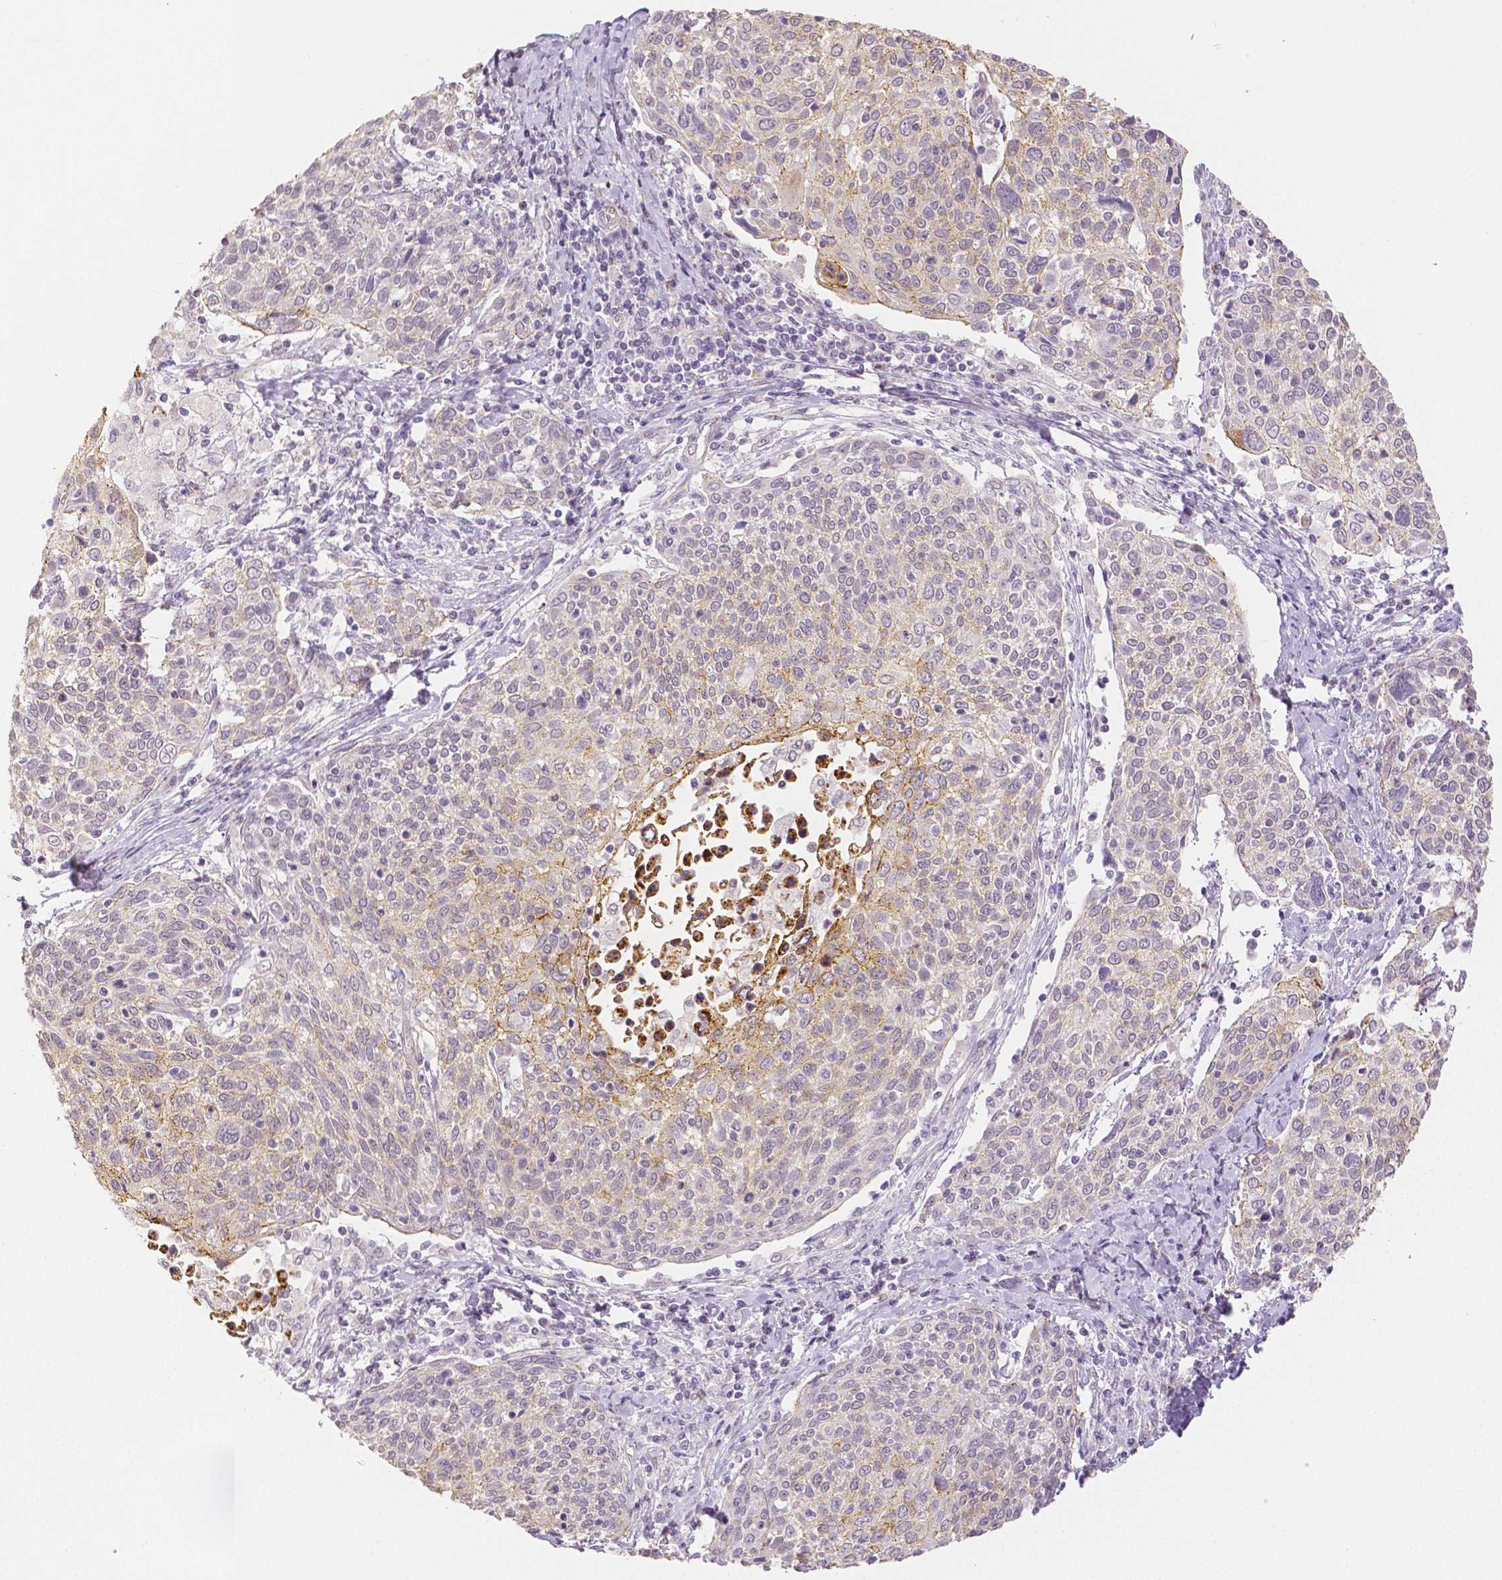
{"staining": {"intensity": "weak", "quantity": "<25%", "location": "cytoplasmic/membranous"}, "tissue": "cervical cancer", "cell_type": "Tumor cells", "image_type": "cancer", "snomed": [{"axis": "morphology", "description": "Squamous cell carcinoma, NOS"}, {"axis": "topography", "description": "Cervix"}], "caption": "IHC photomicrograph of human cervical cancer (squamous cell carcinoma) stained for a protein (brown), which reveals no positivity in tumor cells.", "gene": "OCLN", "patient": {"sex": "female", "age": 61}}